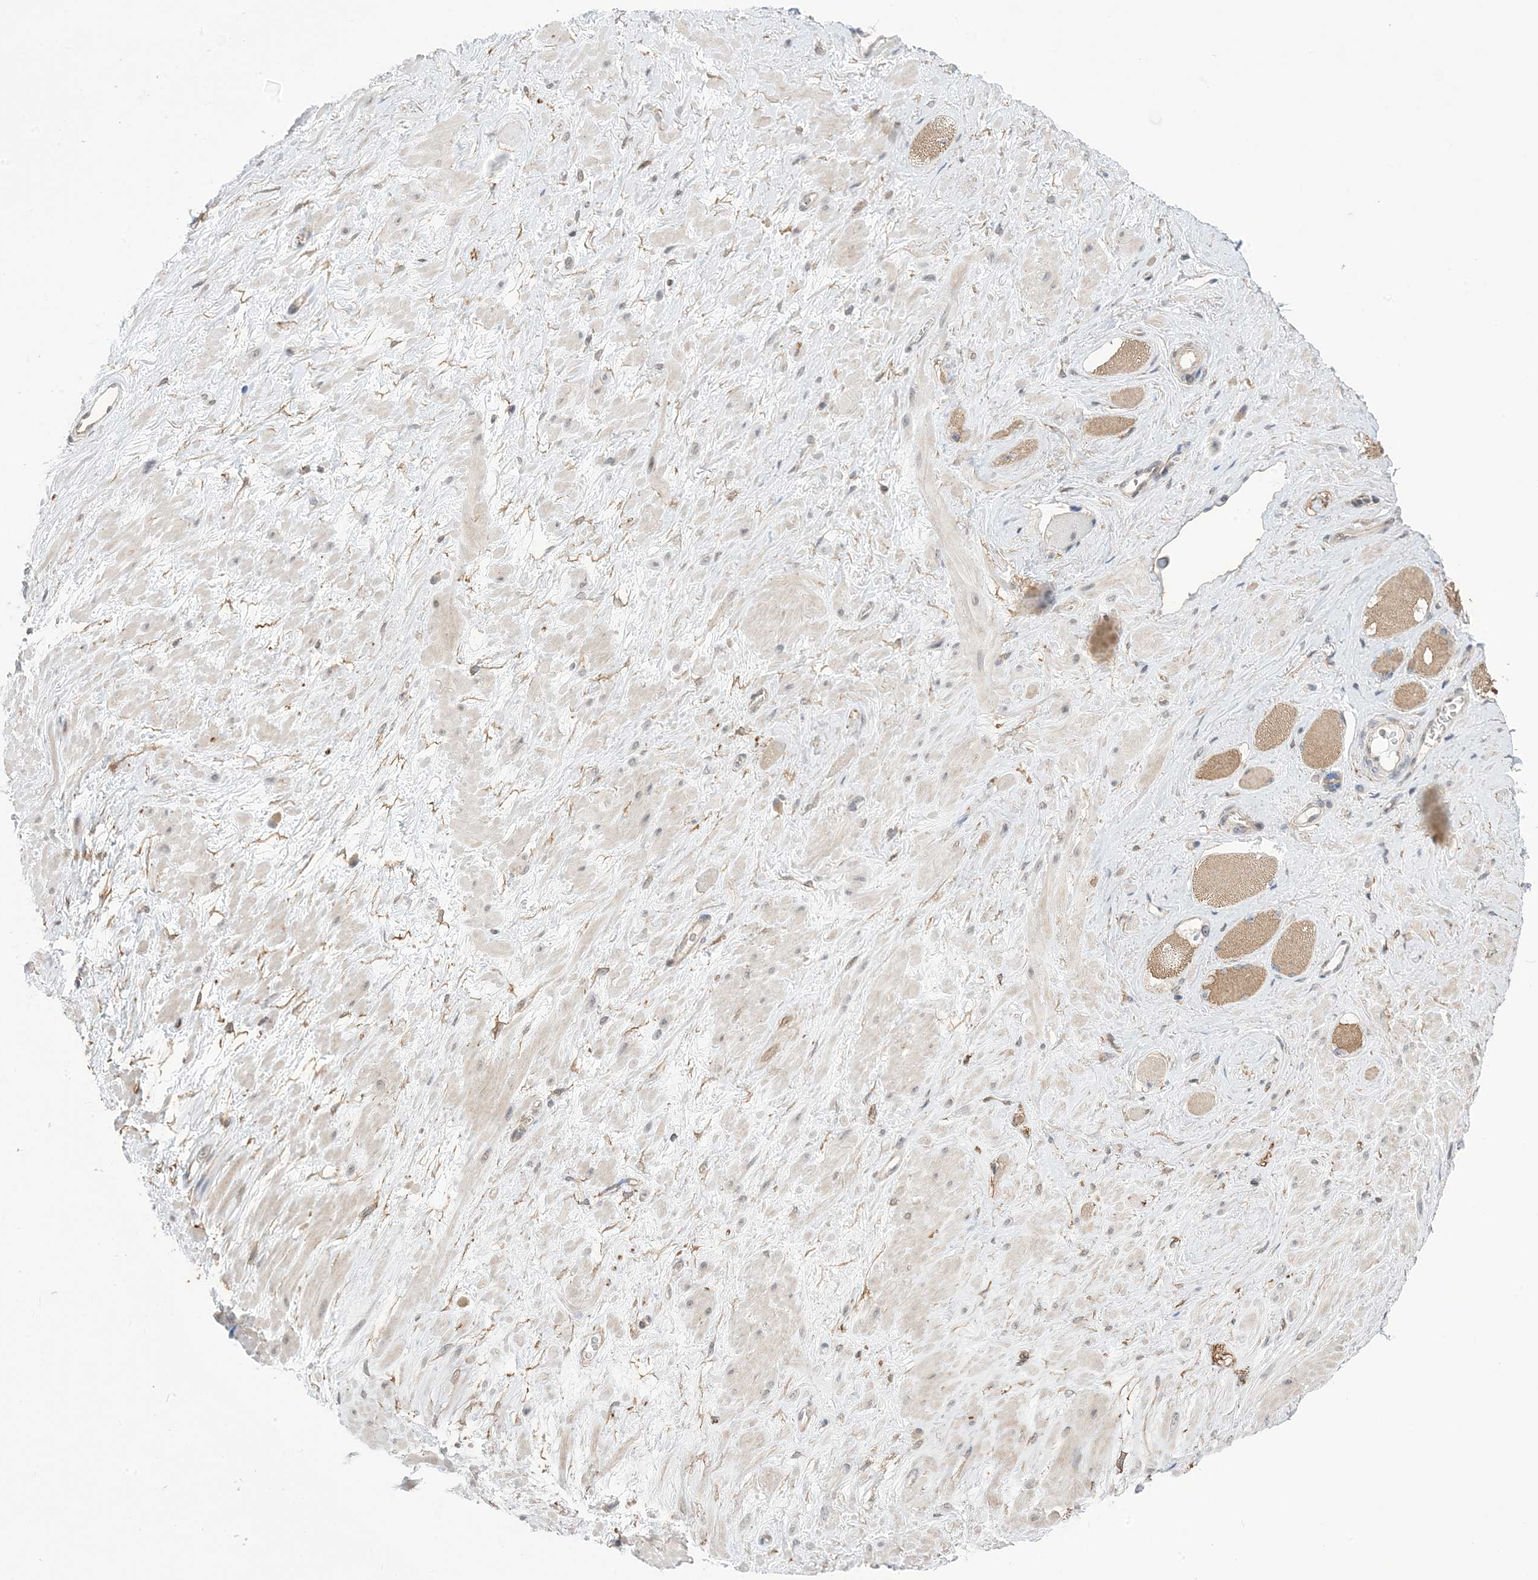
{"staining": {"intensity": "weak", "quantity": "25%-75%", "location": "cytoplasmic/membranous"}, "tissue": "adipose tissue", "cell_type": "Adipocytes", "image_type": "normal", "snomed": [{"axis": "morphology", "description": "Normal tissue, NOS"}, {"axis": "morphology", "description": "Adenocarcinoma, Low grade"}, {"axis": "topography", "description": "Prostate"}, {"axis": "topography", "description": "Peripheral nerve tissue"}], "caption": "Protein expression by IHC shows weak cytoplasmic/membranous expression in about 25%-75% of adipocytes in benign adipose tissue. (brown staining indicates protein expression, while blue staining denotes nuclei).", "gene": "ZNF8", "patient": {"sex": "male", "age": 63}}